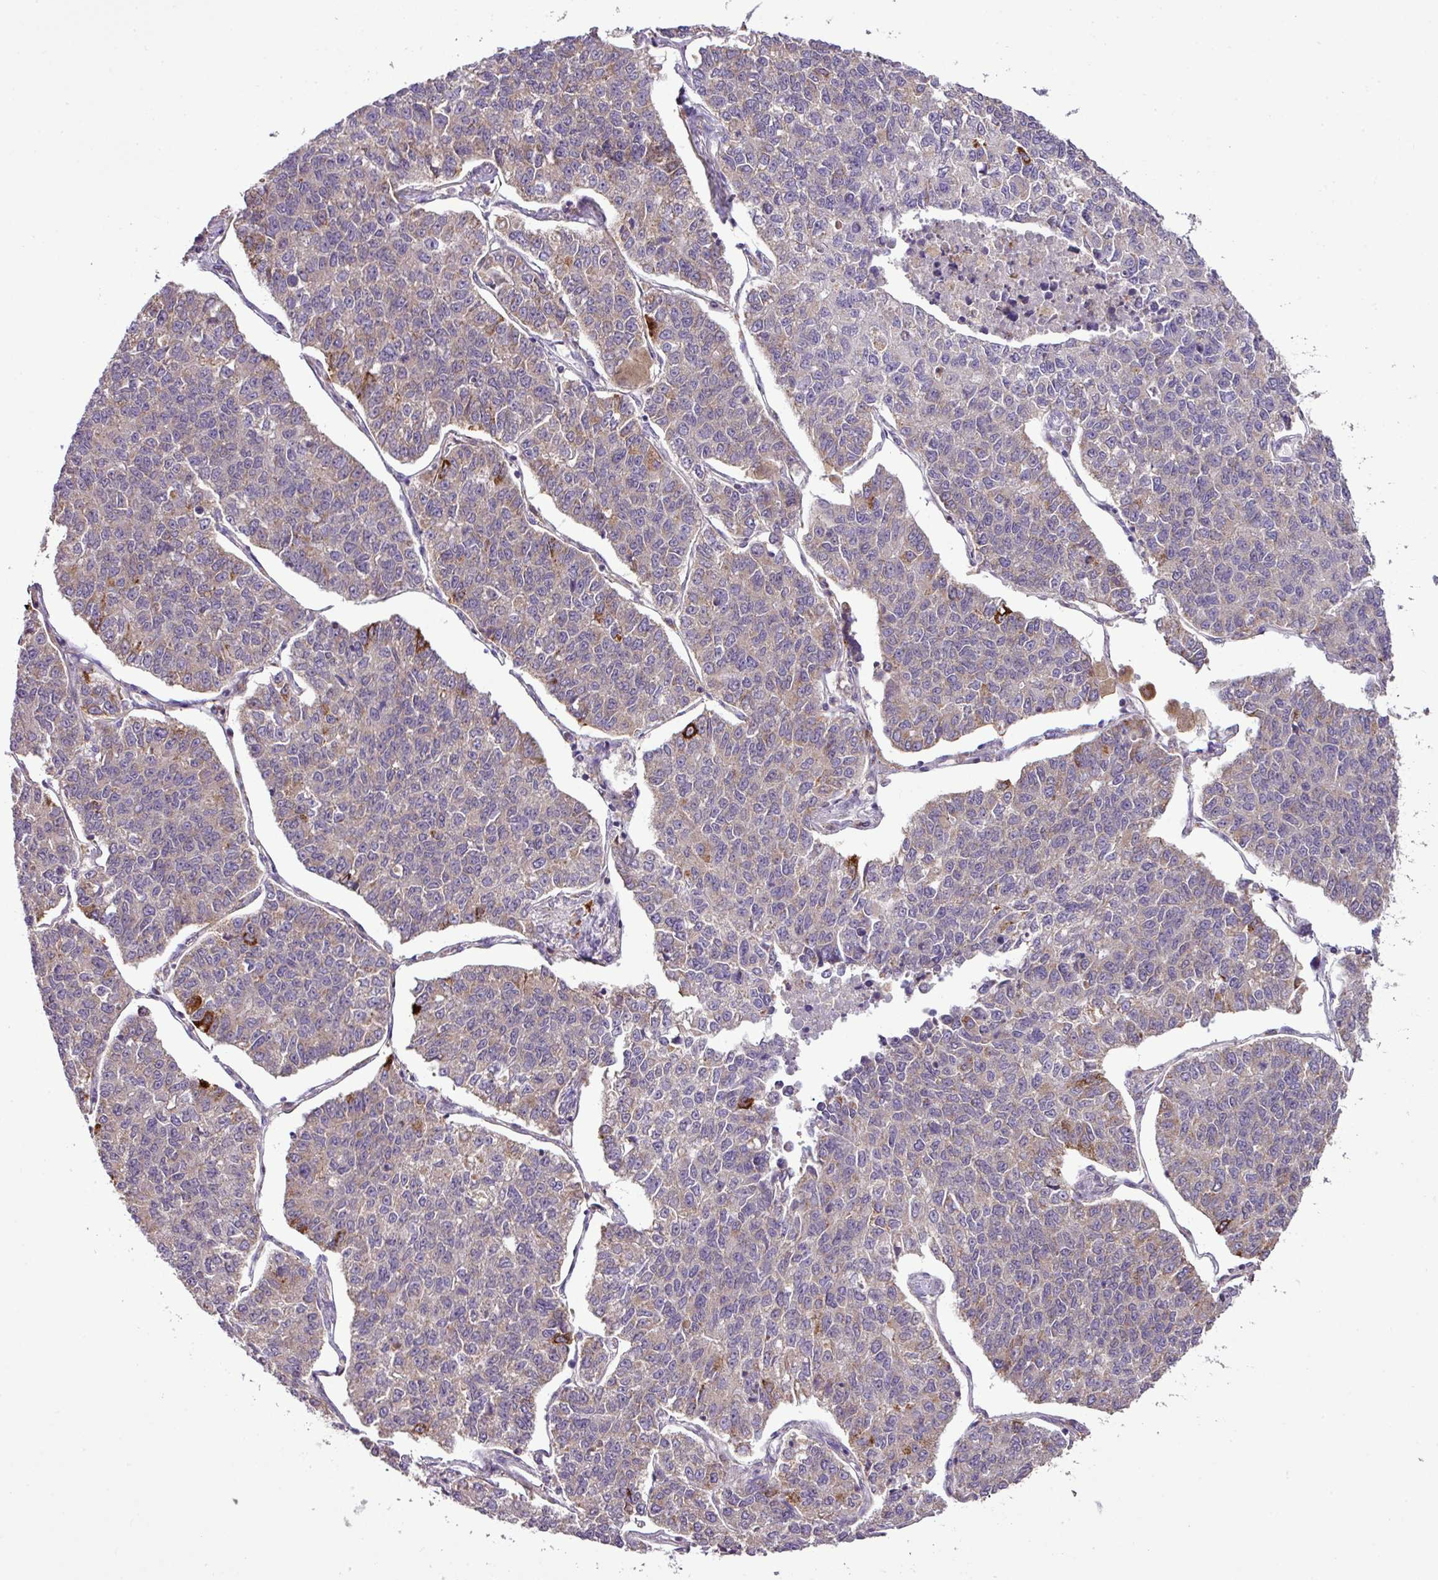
{"staining": {"intensity": "moderate", "quantity": "<25%", "location": "cytoplasmic/membranous"}, "tissue": "lung cancer", "cell_type": "Tumor cells", "image_type": "cancer", "snomed": [{"axis": "morphology", "description": "Adenocarcinoma, NOS"}, {"axis": "topography", "description": "Lung"}], "caption": "Protein positivity by immunohistochemistry exhibits moderate cytoplasmic/membranous expression in approximately <25% of tumor cells in adenocarcinoma (lung). (IHC, brightfield microscopy, high magnification).", "gene": "SMCO4", "patient": {"sex": "male", "age": 49}}